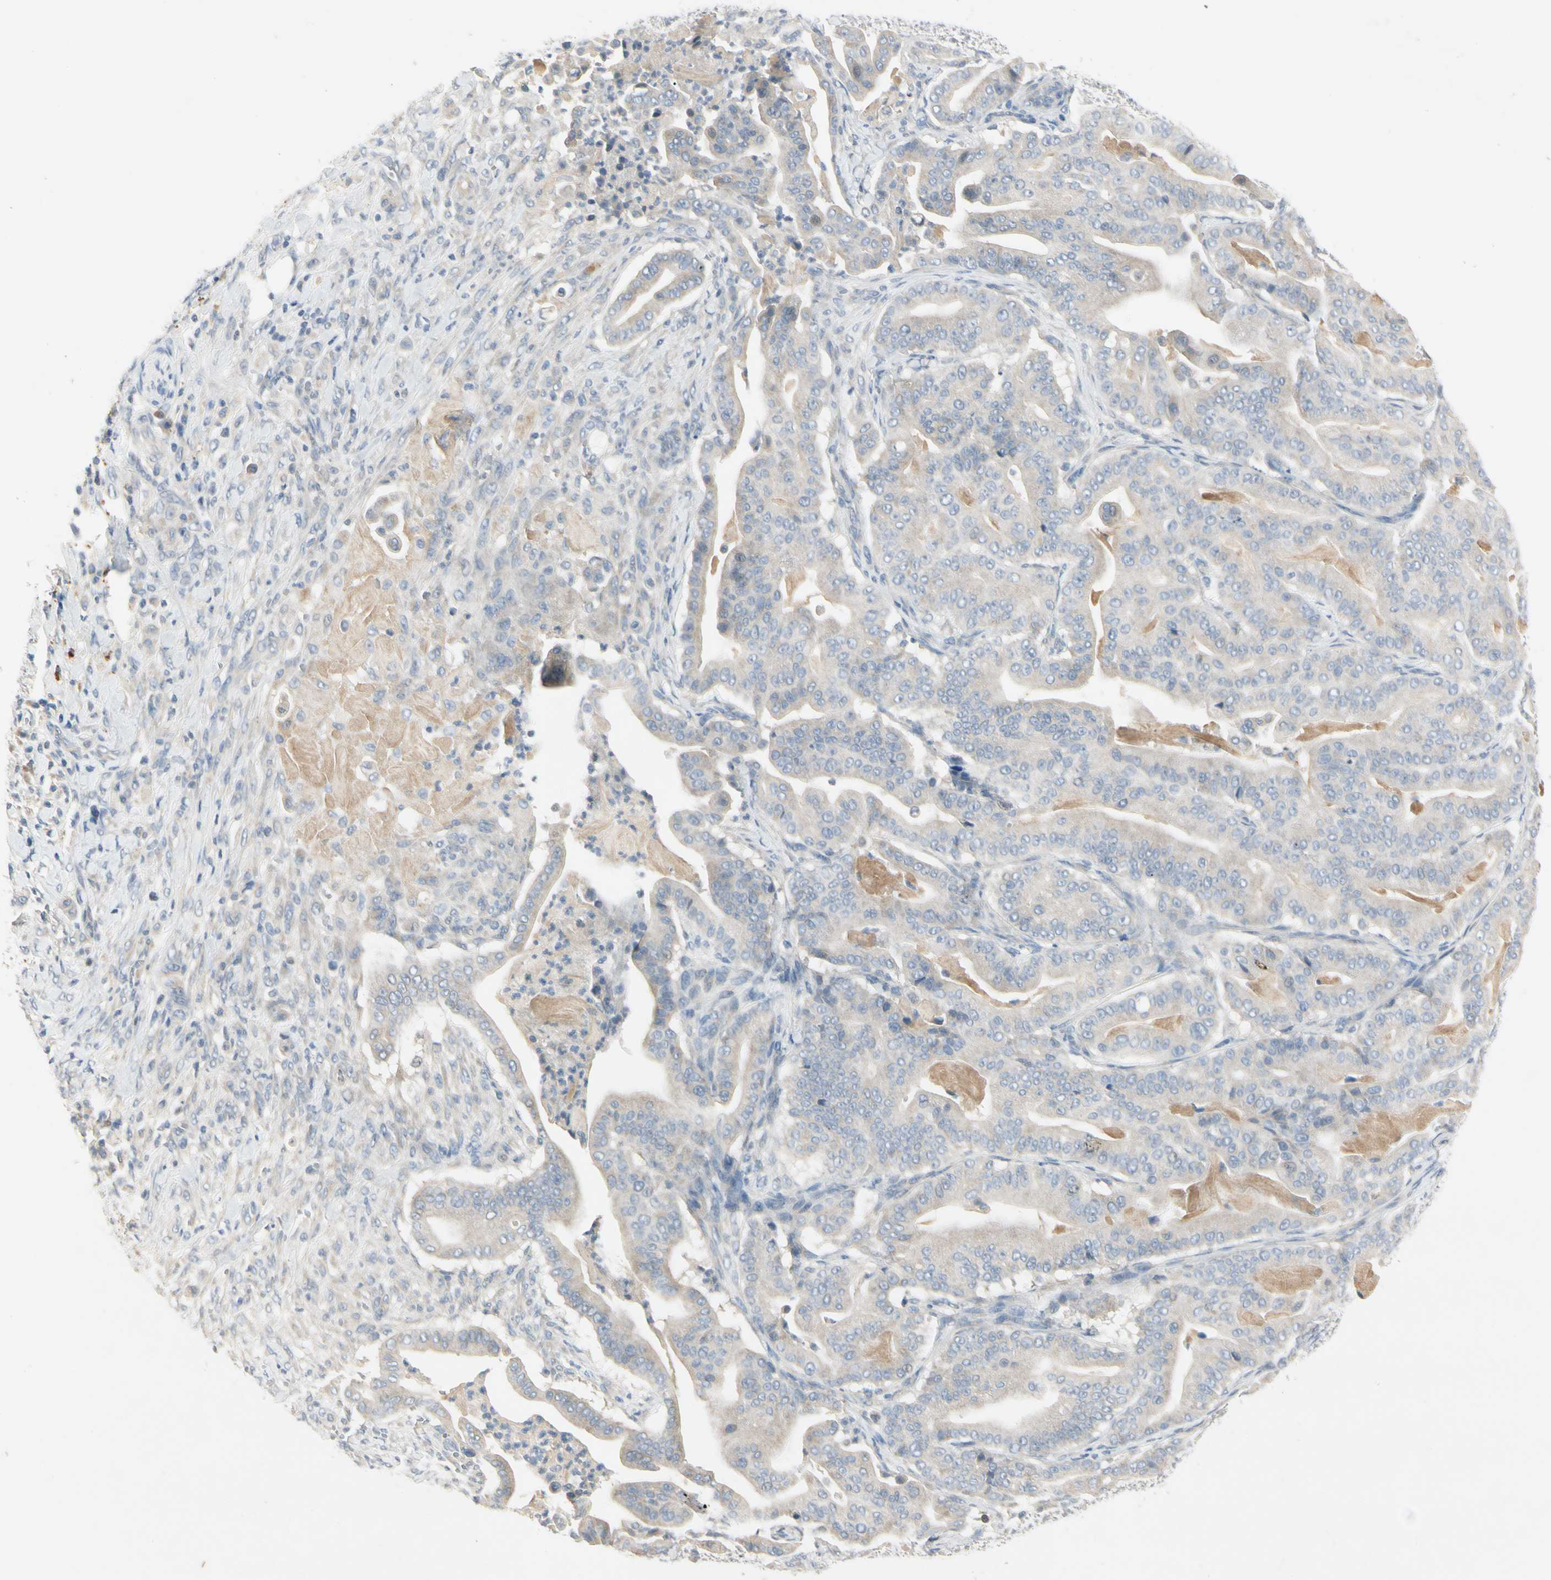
{"staining": {"intensity": "weak", "quantity": "25%-75%", "location": "cytoplasmic/membranous"}, "tissue": "pancreatic cancer", "cell_type": "Tumor cells", "image_type": "cancer", "snomed": [{"axis": "morphology", "description": "Adenocarcinoma, NOS"}, {"axis": "topography", "description": "Pancreas"}], "caption": "Pancreatic cancer stained with IHC exhibits weak cytoplasmic/membranous expression in about 25%-75% of tumor cells.", "gene": "PRSS21", "patient": {"sex": "male", "age": 63}}